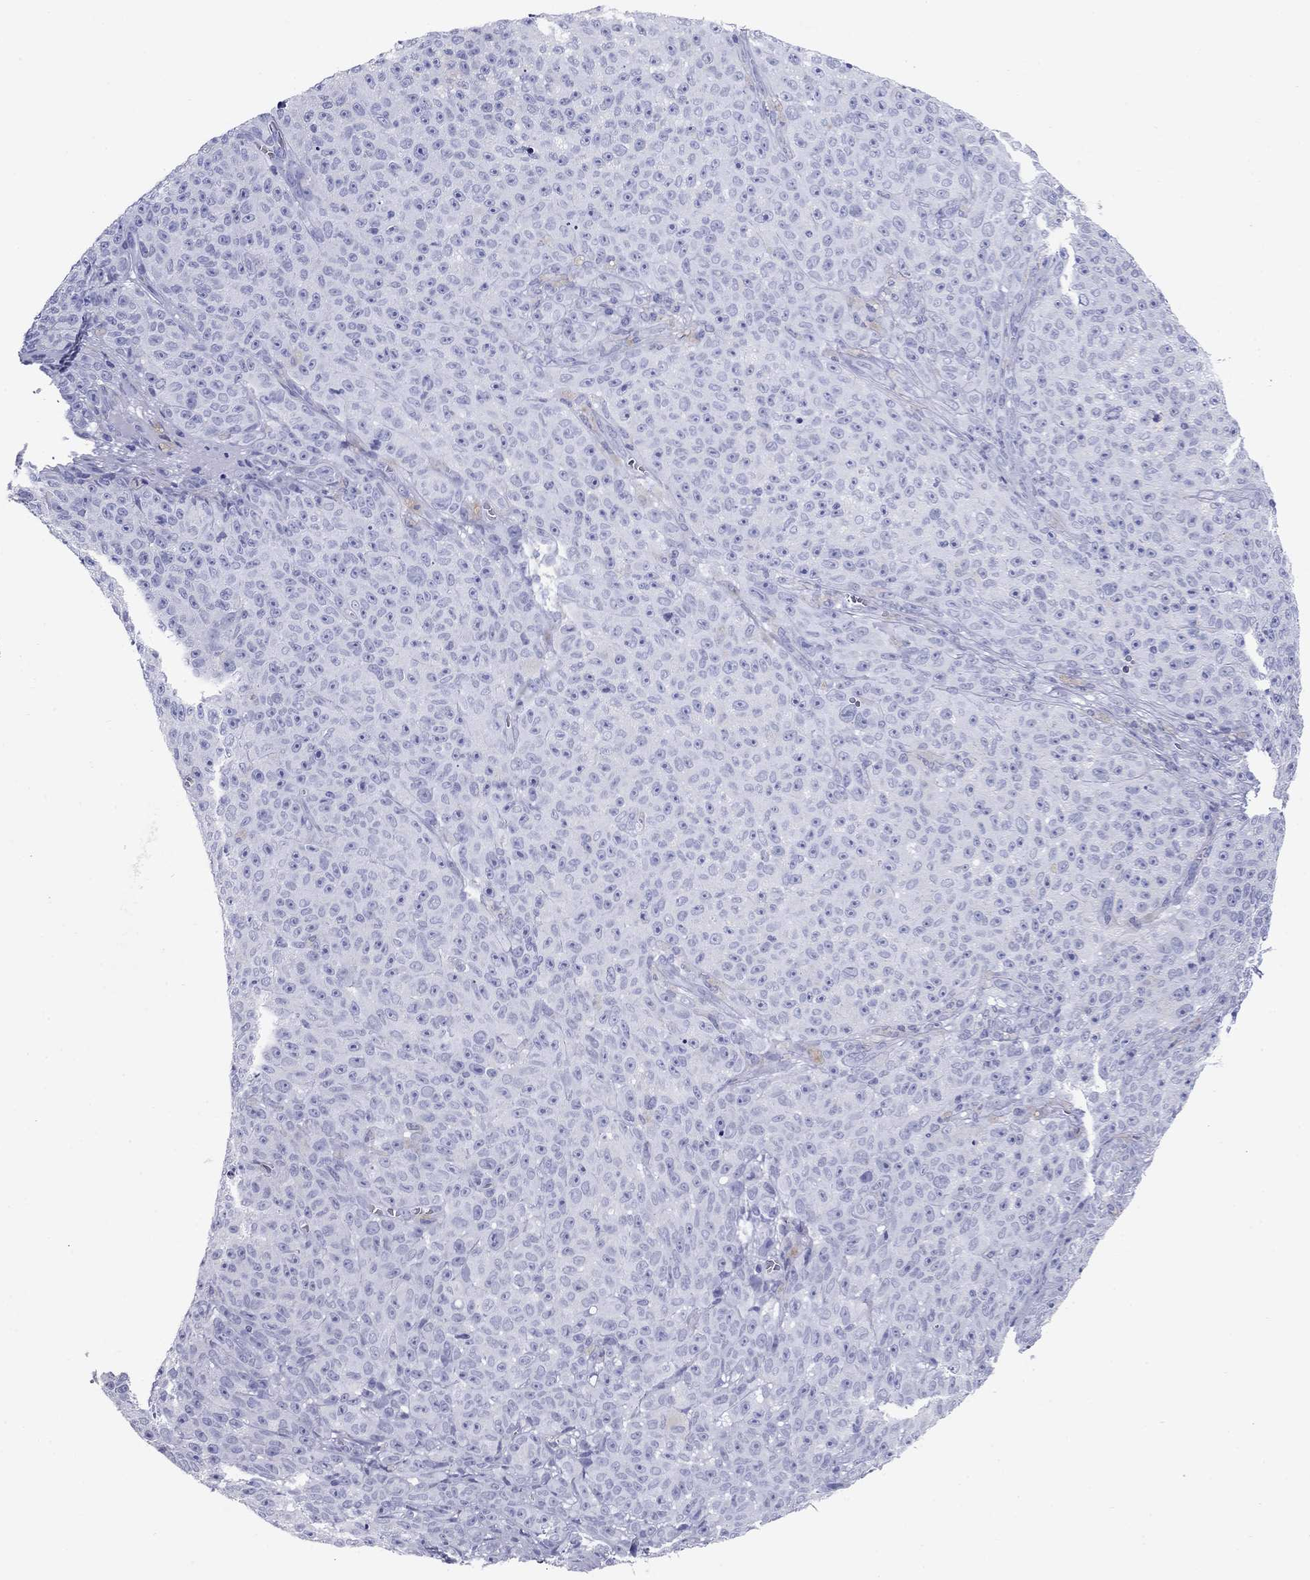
{"staining": {"intensity": "negative", "quantity": "none", "location": "none"}, "tissue": "melanoma", "cell_type": "Tumor cells", "image_type": "cancer", "snomed": [{"axis": "morphology", "description": "Malignant melanoma, NOS"}, {"axis": "topography", "description": "Skin"}], "caption": "This is an immunohistochemistry (IHC) histopathology image of human melanoma. There is no positivity in tumor cells.", "gene": "NPPA", "patient": {"sex": "female", "age": 82}}